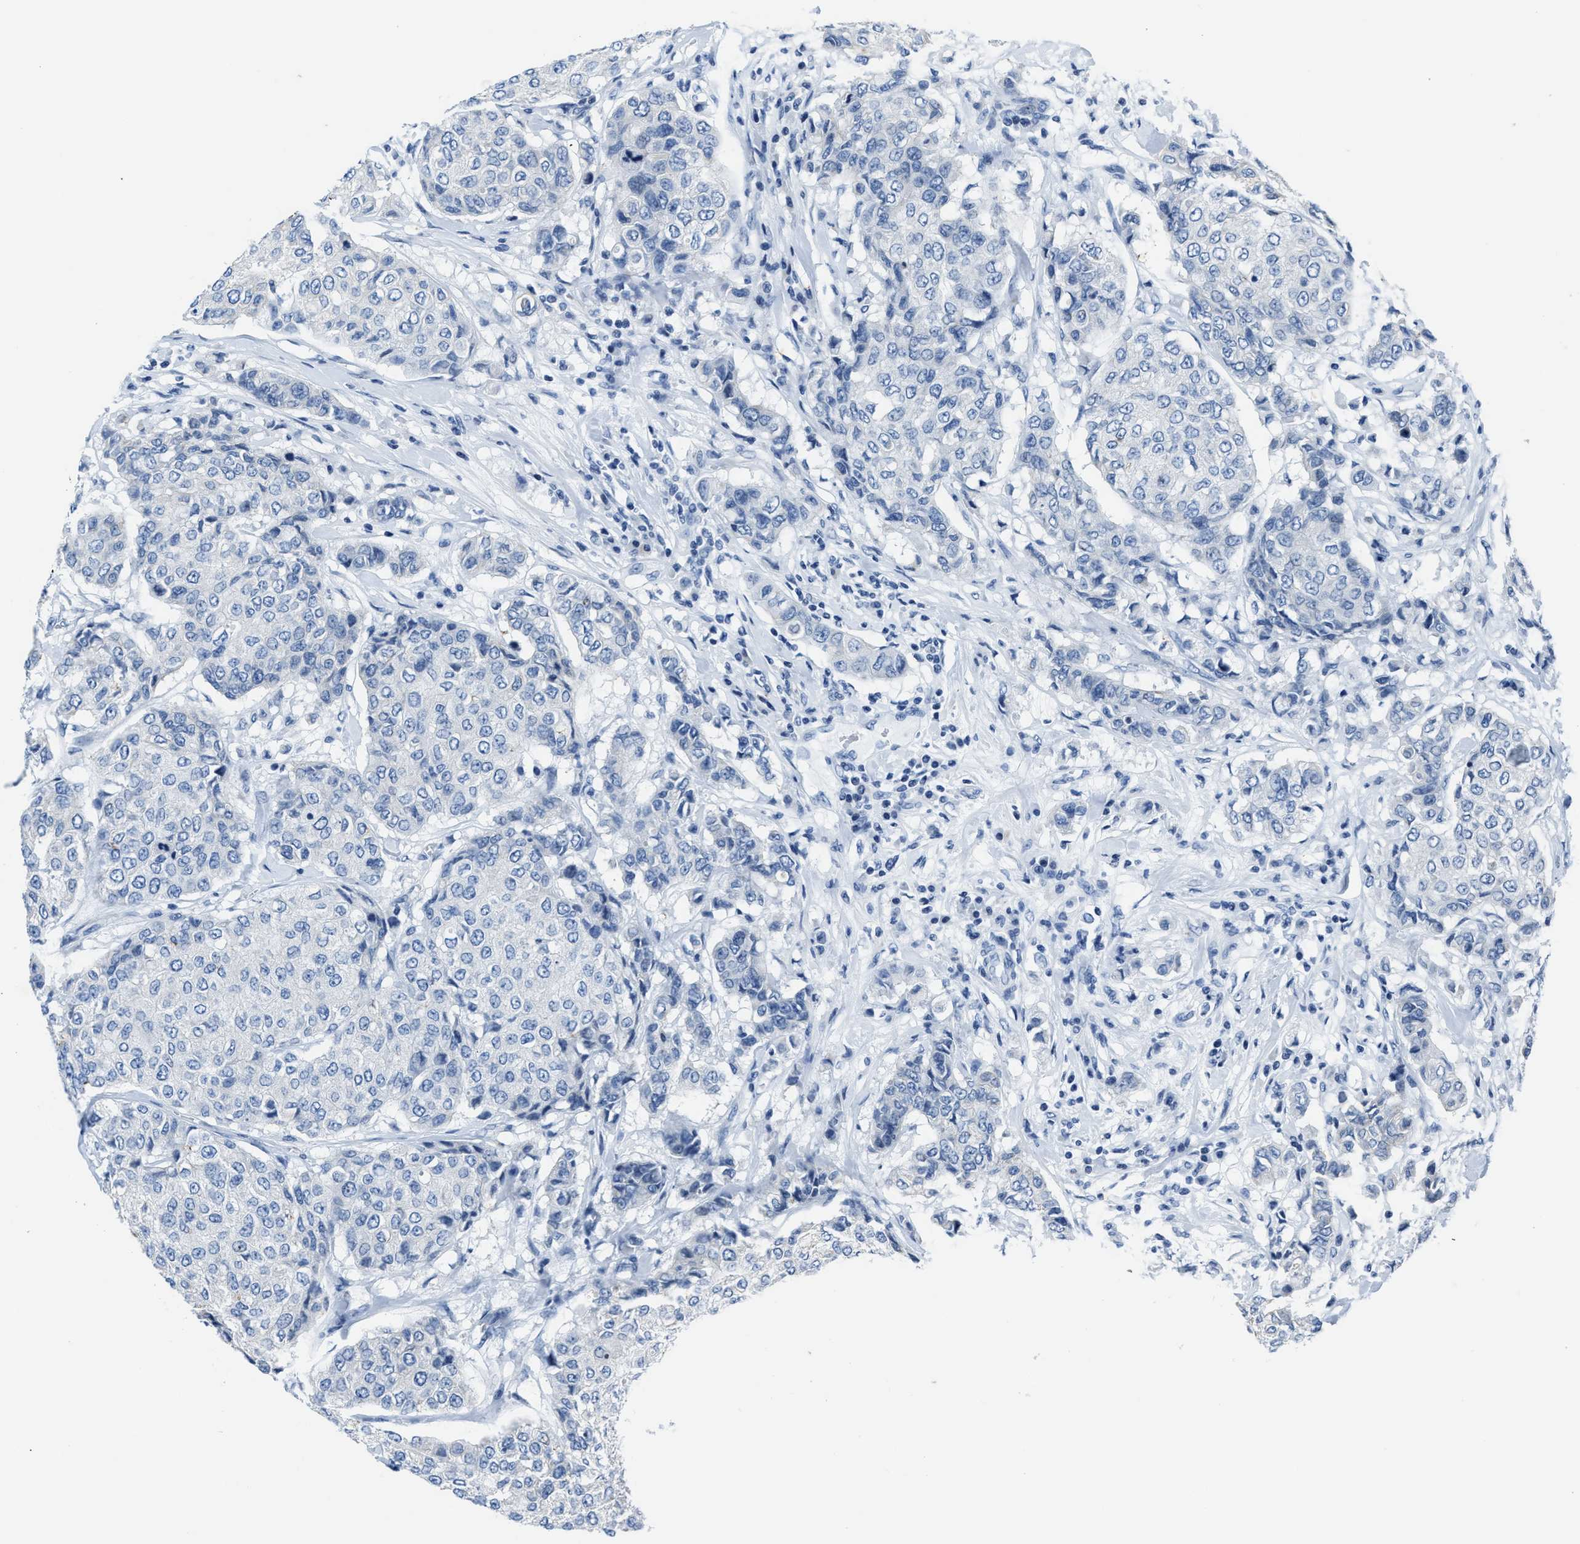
{"staining": {"intensity": "negative", "quantity": "none", "location": "none"}, "tissue": "breast cancer", "cell_type": "Tumor cells", "image_type": "cancer", "snomed": [{"axis": "morphology", "description": "Duct carcinoma"}, {"axis": "topography", "description": "Breast"}], "caption": "This micrograph is of breast cancer (invasive ductal carcinoma) stained with IHC to label a protein in brown with the nuclei are counter-stained blue. There is no expression in tumor cells.", "gene": "ASZ1", "patient": {"sex": "female", "age": 27}}